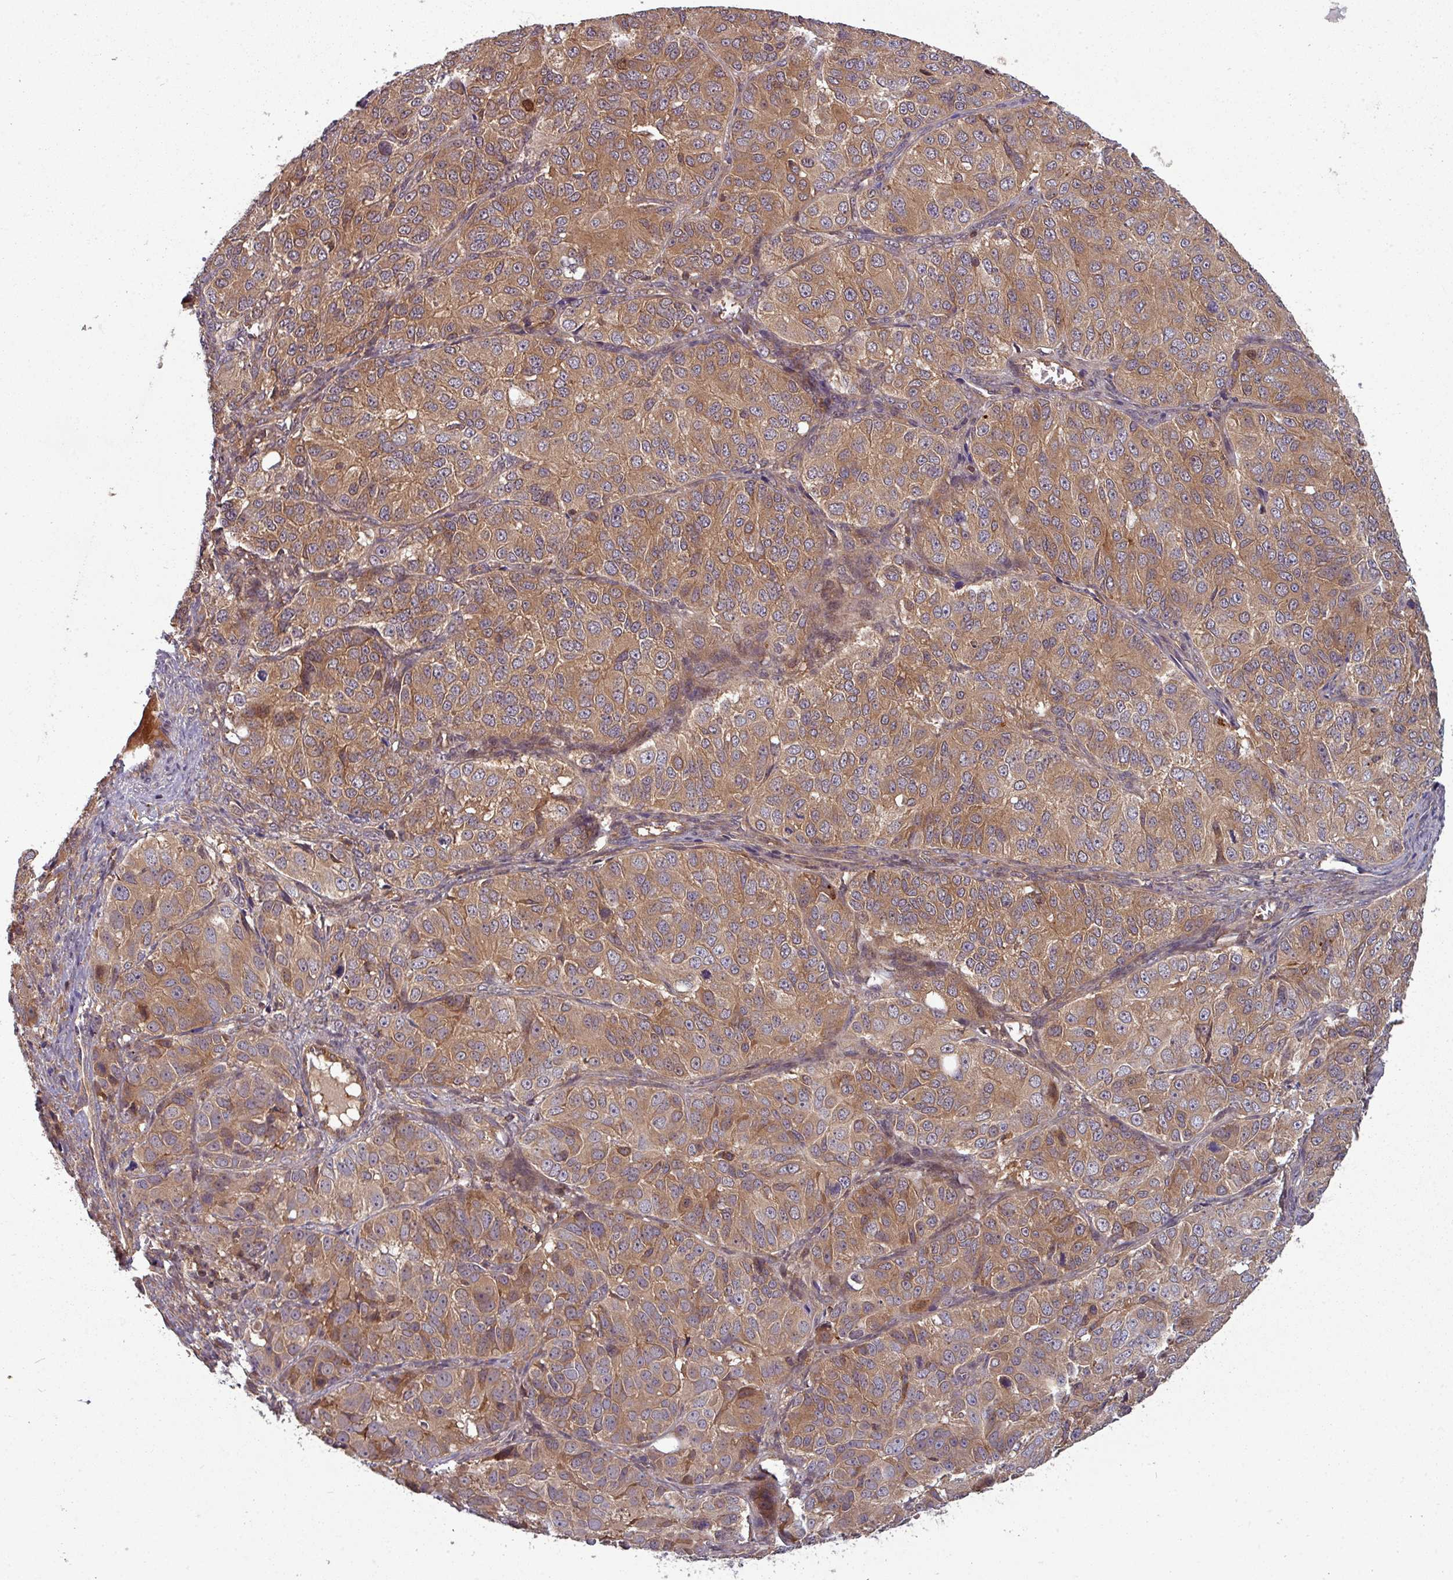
{"staining": {"intensity": "moderate", "quantity": ">75%", "location": "cytoplasmic/membranous"}, "tissue": "ovarian cancer", "cell_type": "Tumor cells", "image_type": "cancer", "snomed": [{"axis": "morphology", "description": "Carcinoma, endometroid"}, {"axis": "topography", "description": "Ovary"}], "caption": "IHC micrograph of neoplastic tissue: human ovarian cancer stained using immunohistochemistry exhibits medium levels of moderate protein expression localized specifically in the cytoplasmic/membranous of tumor cells, appearing as a cytoplasmic/membranous brown color.", "gene": "GSKIP", "patient": {"sex": "female", "age": 51}}